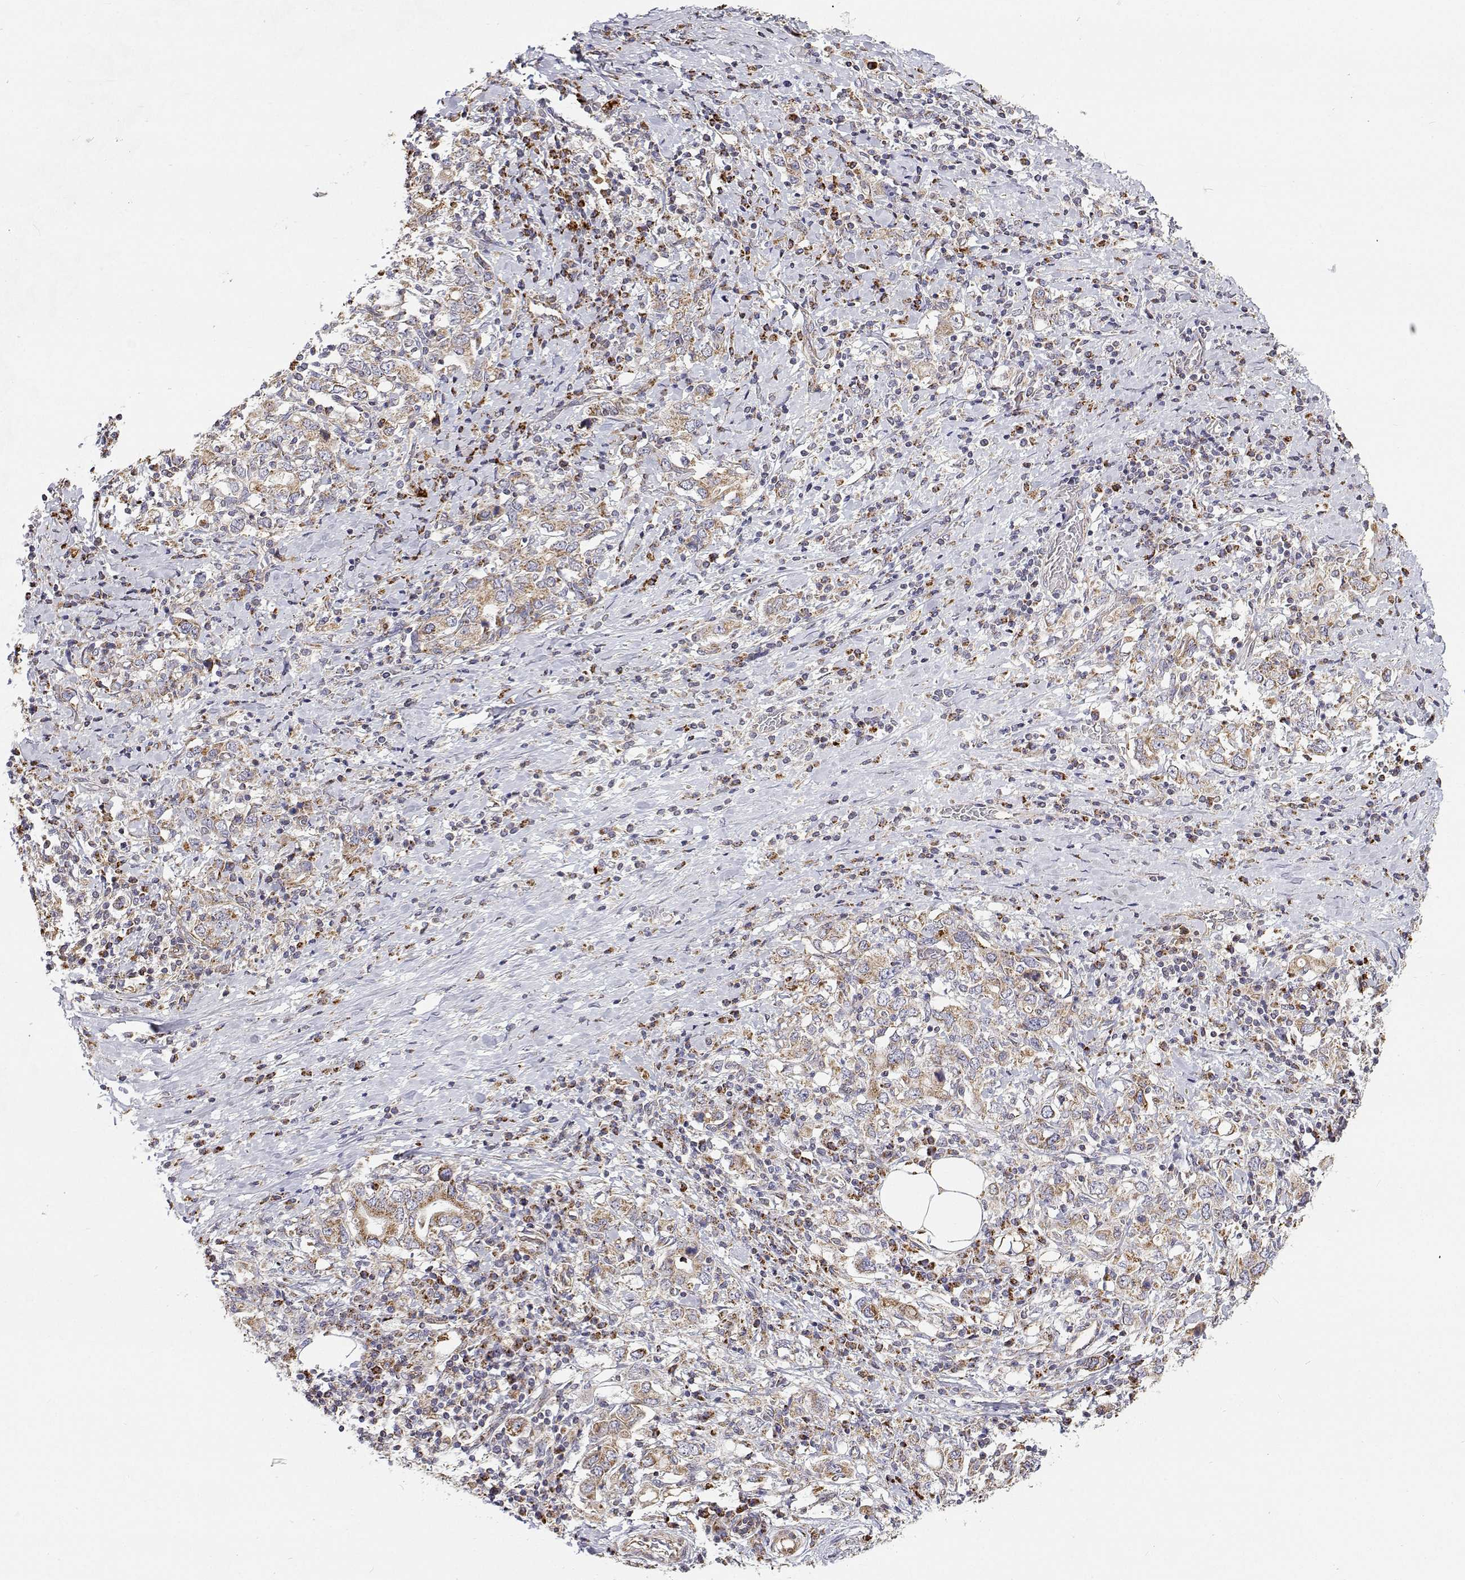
{"staining": {"intensity": "weak", "quantity": ">75%", "location": "cytoplasmic/membranous"}, "tissue": "stomach cancer", "cell_type": "Tumor cells", "image_type": "cancer", "snomed": [{"axis": "morphology", "description": "Adenocarcinoma, NOS"}, {"axis": "topography", "description": "Stomach, upper"}, {"axis": "topography", "description": "Stomach"}], "caption": "IHC of stomach adenocarcinoma reveals low levels of weak cytoplasmic/membranous staining in approximately >75% of tumor cells.", "gene": "SPICE1", "patient": {"sex": "male", "age": 62}}